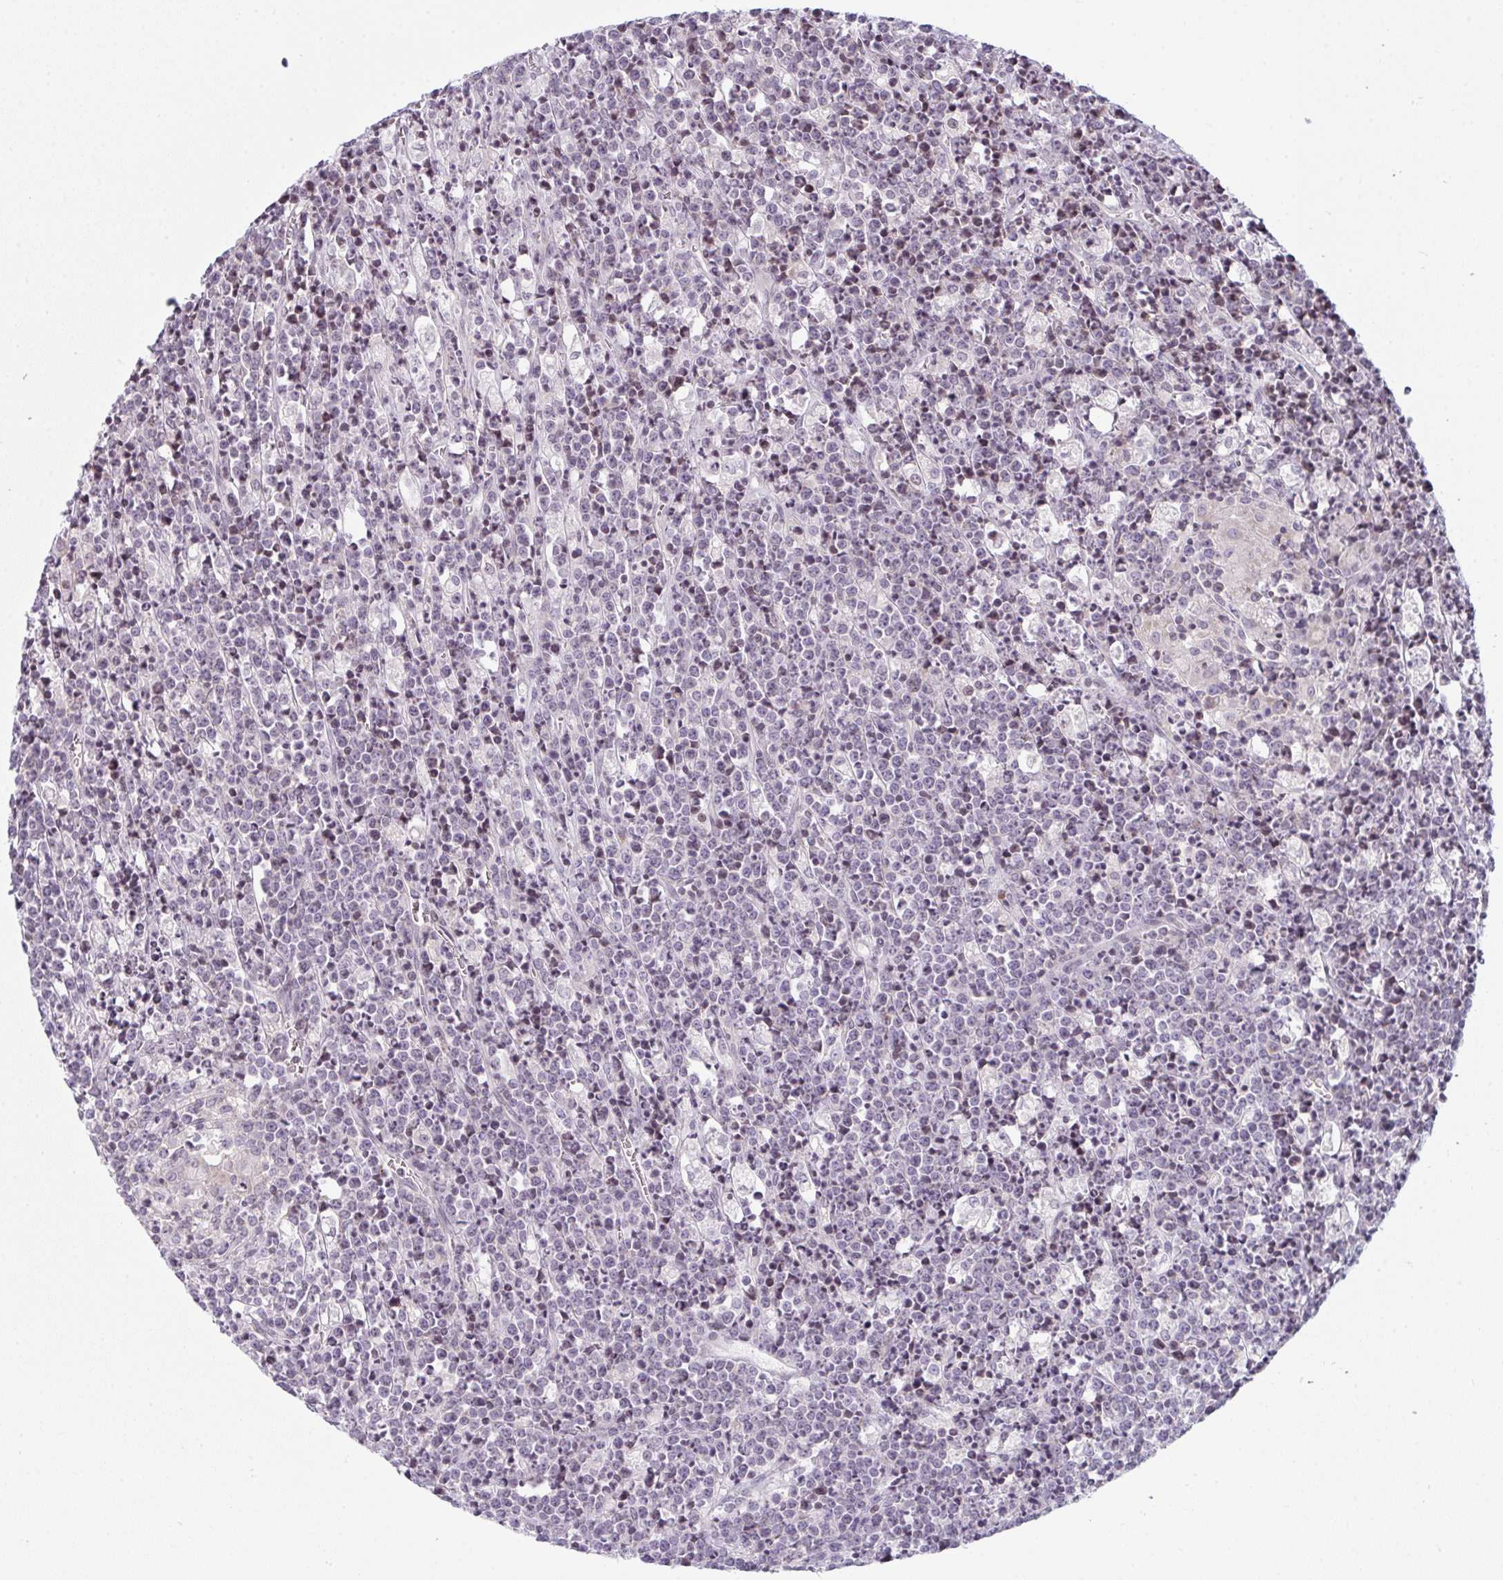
{"staining": {"intensity": "negative", "quantity": "none", "location": "none"}, "tissue": "lymphoma", "cell_type": "Tumor cells", "image_type": "cancer", "snomed": [{"axis": "morphology", "description": "Malignant lymphoma, non-Hodgkin's type, High grade"}, {"axis": "topography", "description": "Ovary"}], "caption": "Micrograph shows no protein expression in tumor cells of lymphoma tissue.", "gene": "TMEM237", "patient": {"sex": "female", "age": 56}}